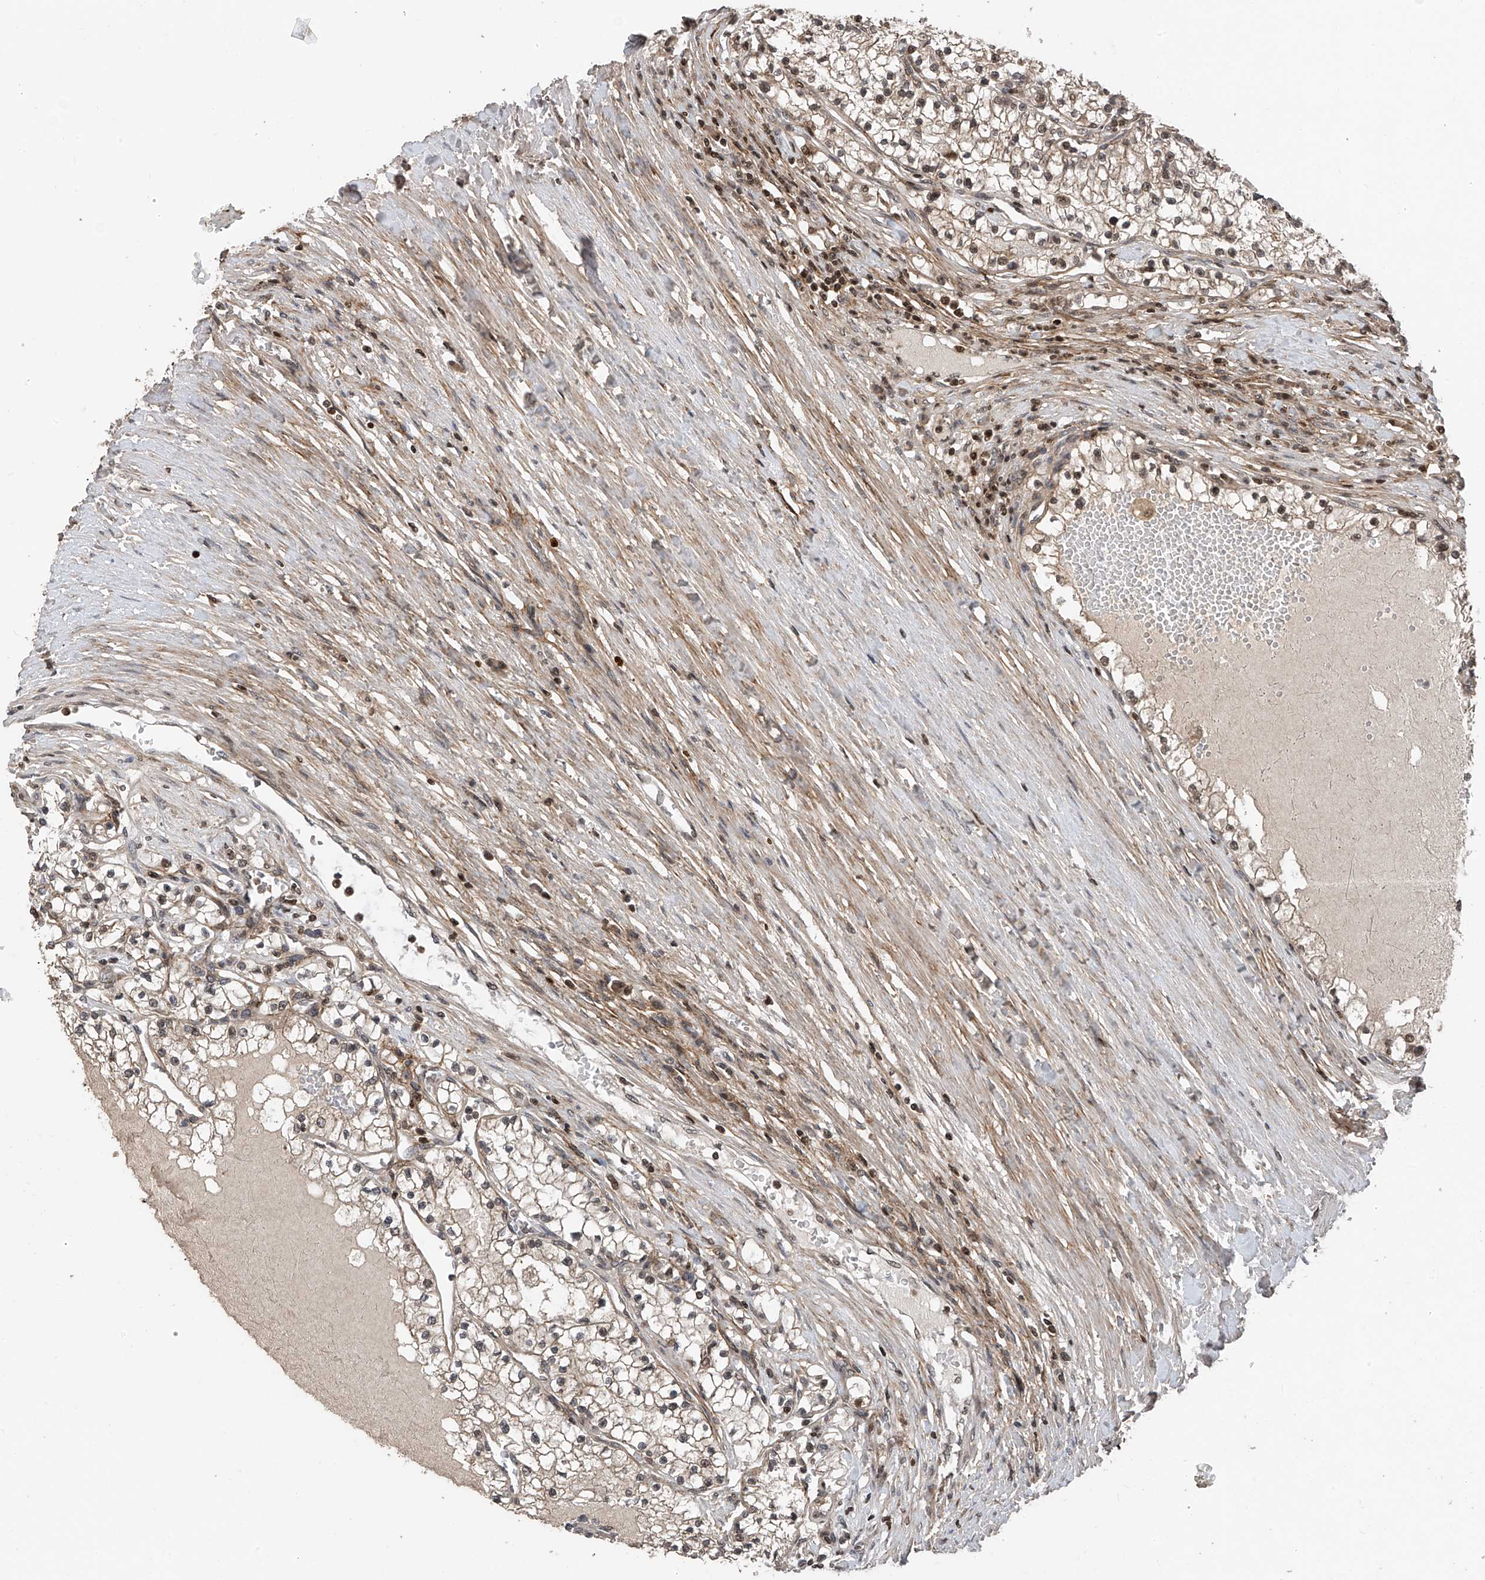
{"staining": {"intensity": "moderate", "quantity": "<25%", "location": "cytoplasmic/membranous,nuclear"}, "tissue": "renal cancer", "cell_type": "Tumor cells", "image_type": "cancer", "snomed": [{"axis": "morphology", "description": "Normal tissue, NOS"}, {"axis": "morphology", "description": "Adenocarcinoma, NOS"}, {"axis": "topography", "description": "Kidney"}], "caption": "A histopathology image of adenocarcinoma (renal) stained for a protein displays moderate cytoplasmic/membranous and nuclear brown staining in tumor cells. Immunohistochemistry stains the protein in brown and the nuclei are stained blue.", "gene": "DNAJC9", "patient": {"sex": "male", "age": 68}}